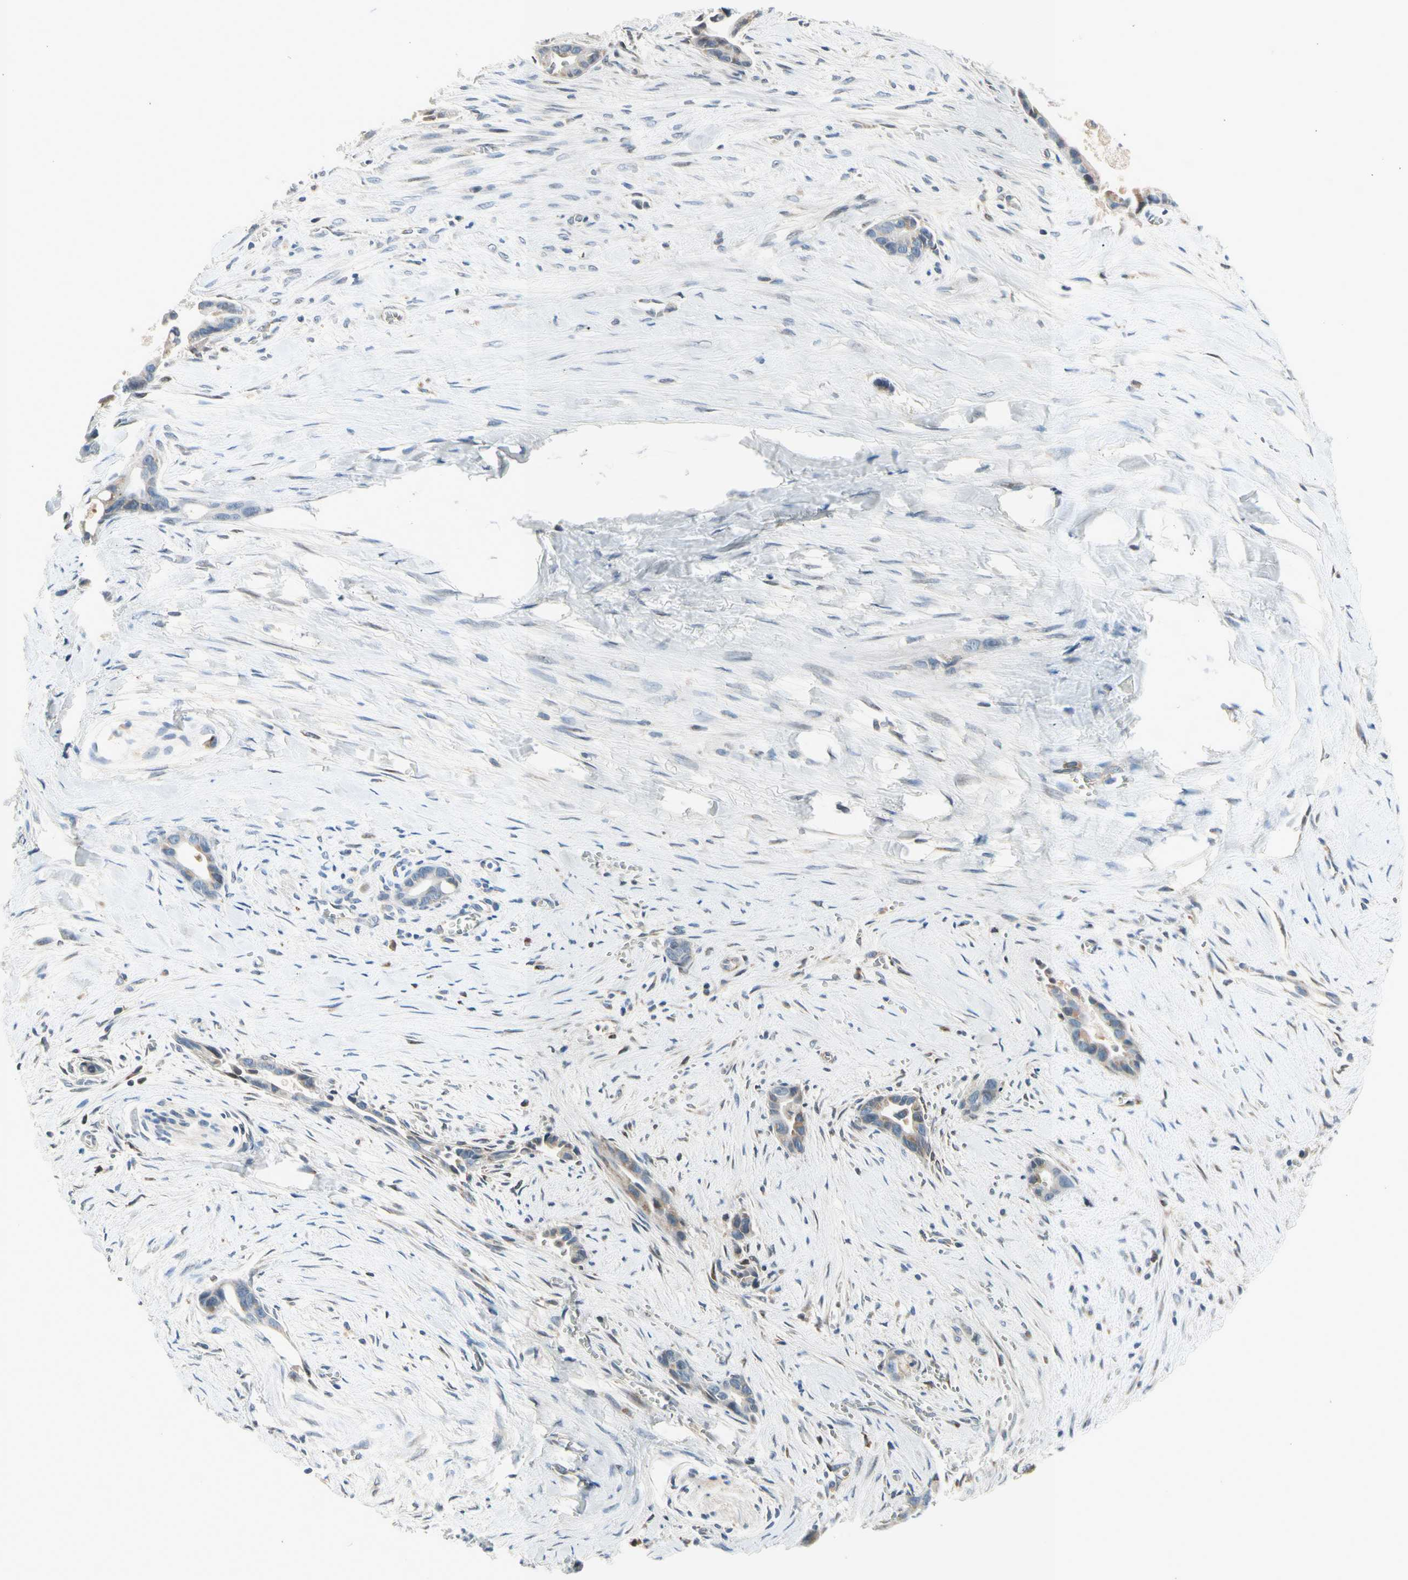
{"staining": {"intensity": "weak", "quantity": "25%-75%", "location": "cytoplasmic/membranous"}, "tissue": "liver cancer", "cell_type": "Tumor cells", "image_type": "cancer", "snomed": [{"axis": "morphology", "description": "Cholangiocarcinoma"}, {"axis": "topography", "description": "Liver"}], "caption": "High-magnification brightfield microscopy of liver cholangiocarcinoma stained with DAB (3,3'-diaminobenzidine) (brown) and counterstained with hematoxylin (blue). tumor cells exhibit weak cytoplasmic/membranous expression is seen in approximately25%-75% of cells.", "gene": "NPHP3", "patient": {"sex": "female", "age": 55}}